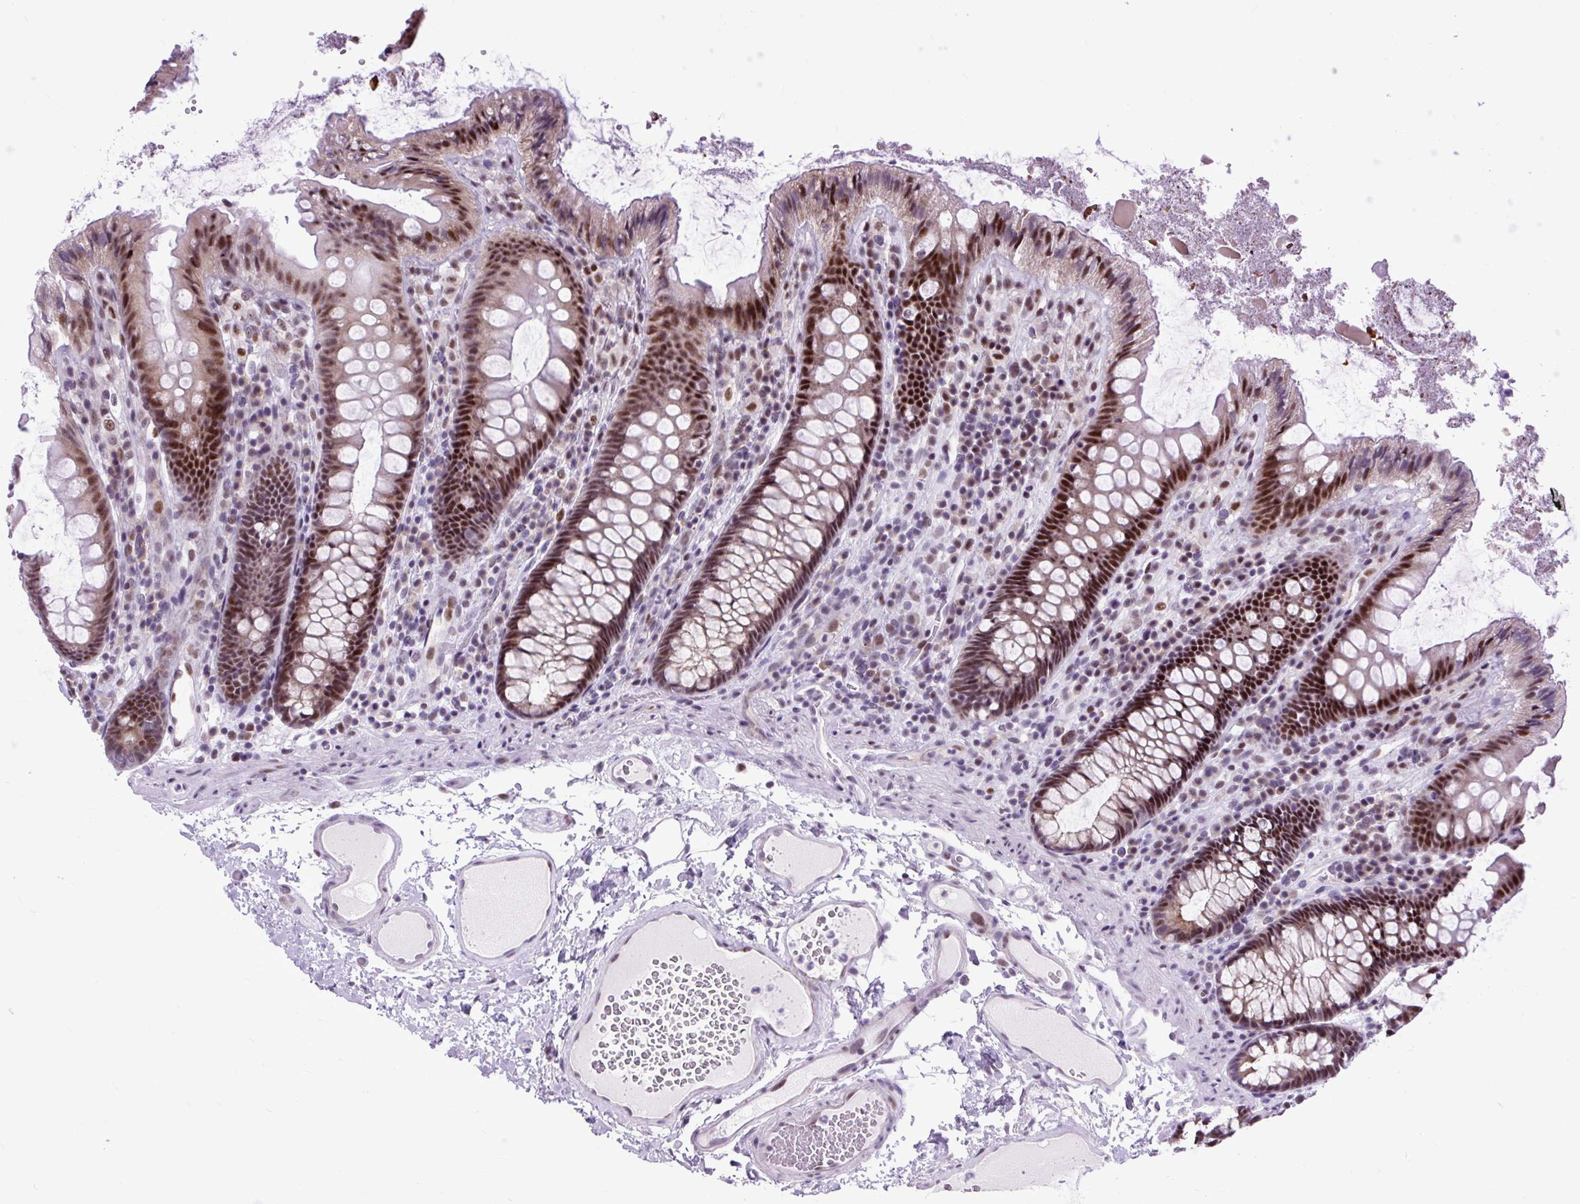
{"staining": {"intensity": "moderate", "quantity": "<25%", "location": "nuclear"}, "tissue": "colon", "cell_type": "Endothelial cells", "image_type": "normal", "snomed": [{"axis": "morphology", "description": "Normal tissue, NOS"}, {"axis": "topography", "description": "Colon"}], "caption": "Immunohistochemical staining of unremarkable human colon shows moderate nuclear protein positivity in about <25% of endothelial cells. The protein of interest is stained brown, and the nuclei are stained in blue (DAB IHC with brightfield microscopy, high magnification).", "gene": "CLK2", "patient": {"sex": "male", "age": 84}}